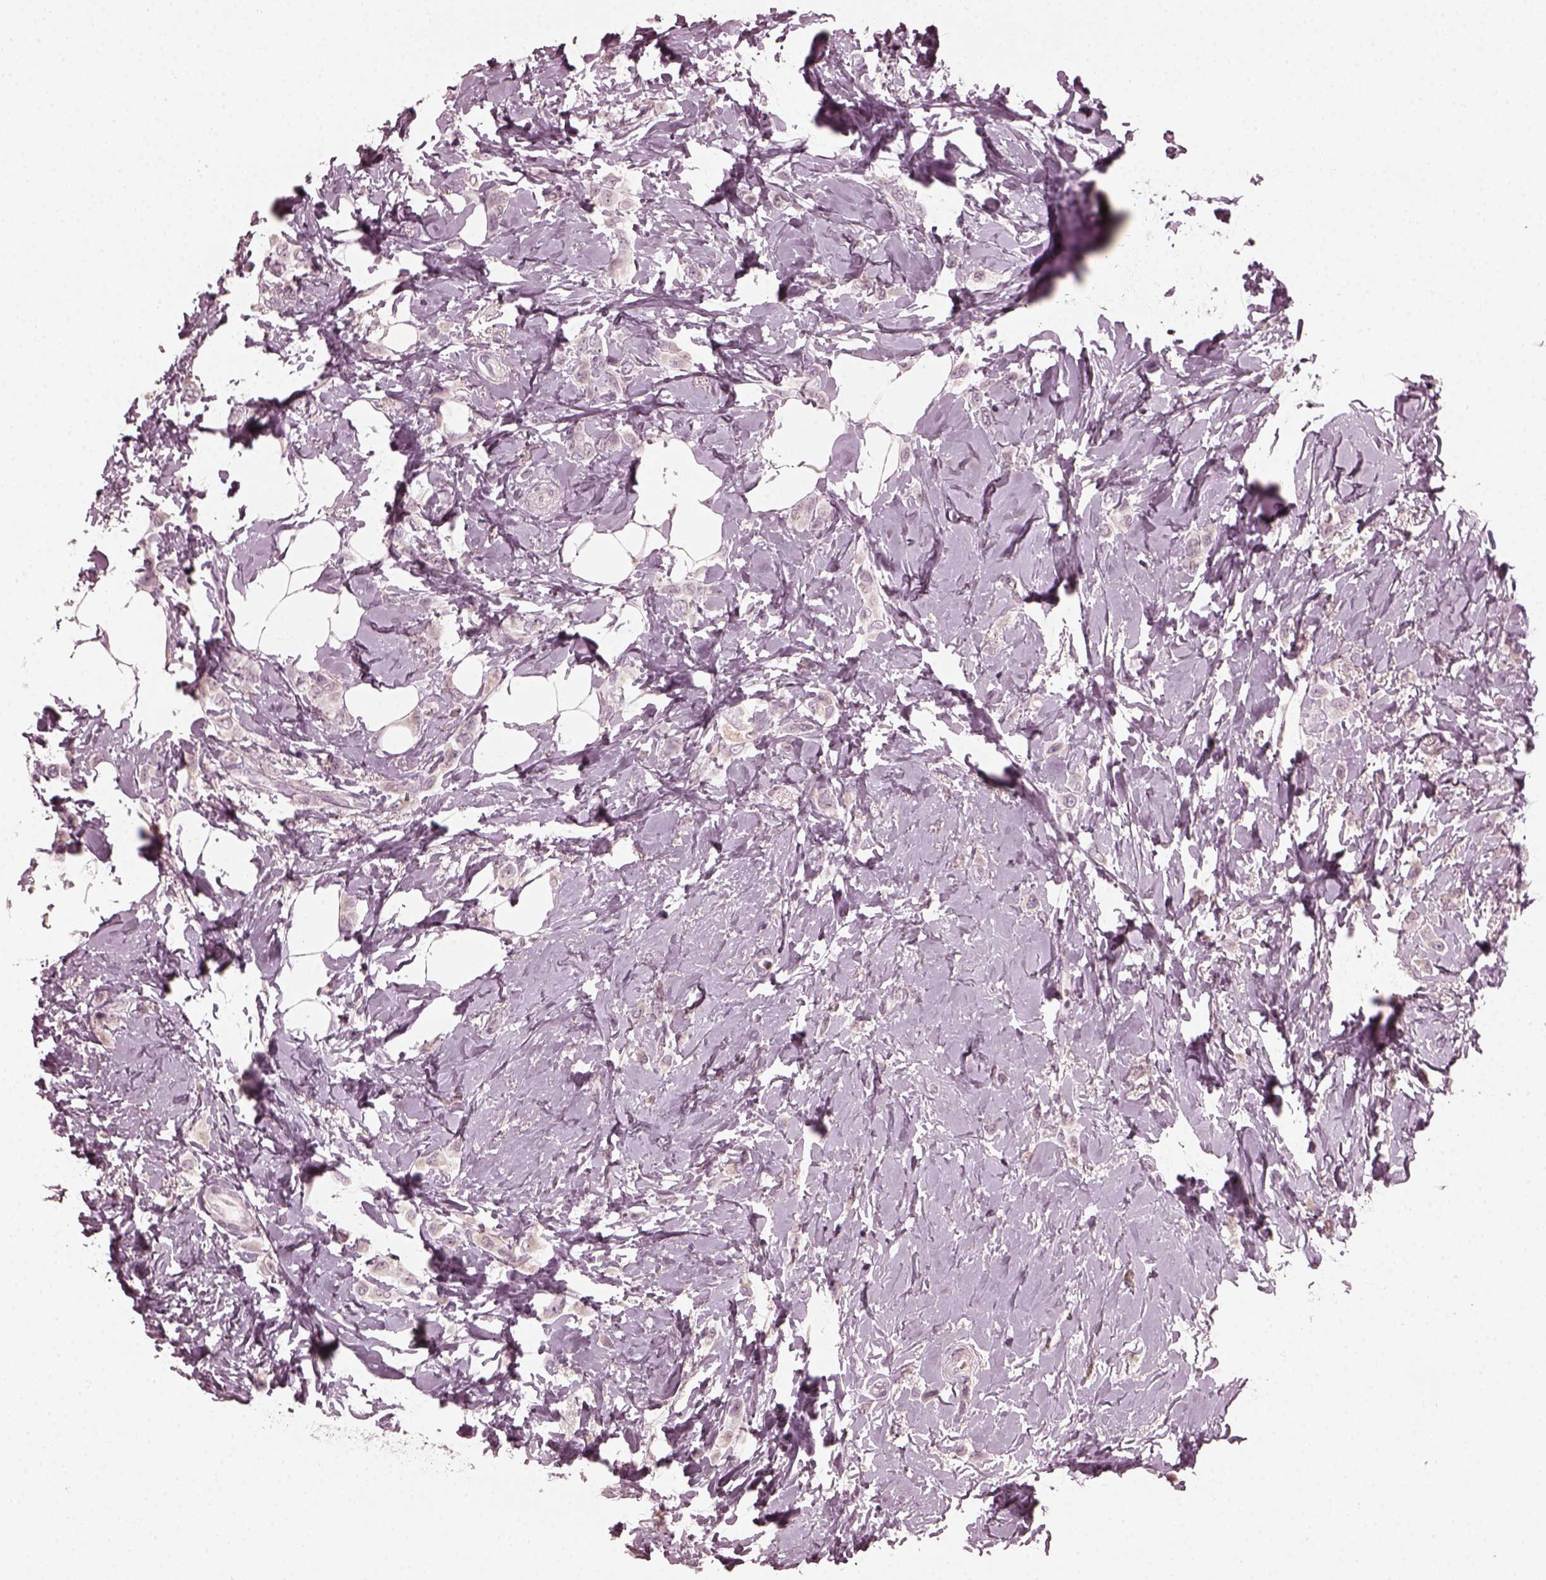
{"staining": {"intensity": "negative", "quantity": "none", "location": "none"}, "tissue": "breast cancer", "cell_type": "Tumor cells", "image_type": "cancer", "snomed": [{"axis": "morphology", "description": "Lobular carcinoma"}, {"axis": "topography", "description": "Breast"}], "caption": "The histopathology image shows no staining of tumor cells in lobular carcinoma (breast).", "gene": "CCDC170", "patient": {"sex": "female", "age": 66}}